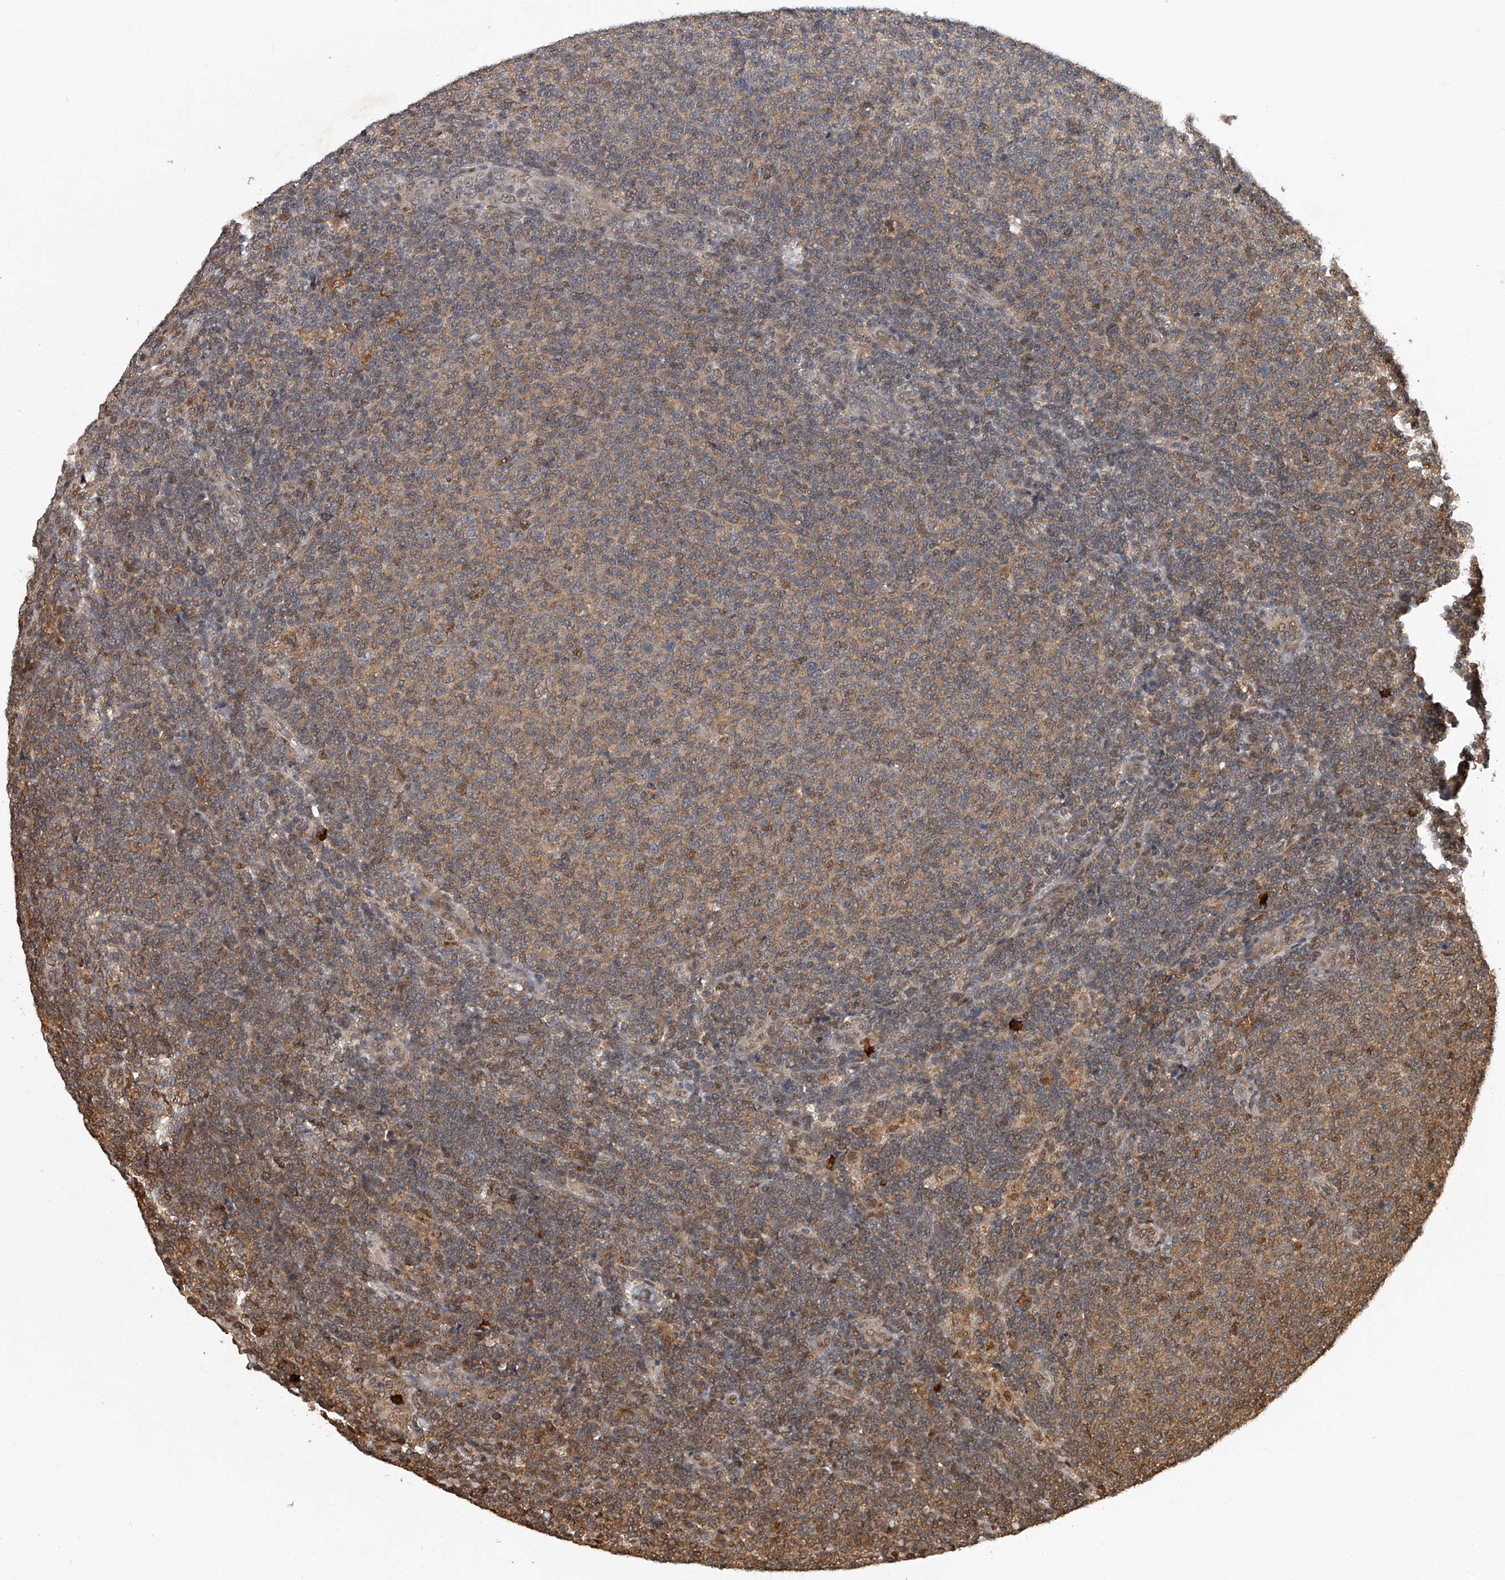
{"staining": {"intensity": "moderate", "quantity": "25%-75%", "location": "cytoplasmic/membranous"}, "tissue": "lymphoma", "cell_type": "Tumor cells", "image_type": "cancer", "snomed": [{"axis": "morphology", "description": "Malignant lymphoma, non-Hodgkin's type, Low grade"}, {"axis": "topography", "description": "Lymph node"}], "caption": "Protein expression analysis of lymphoma demonstrates moderate cytoplasmic/membranous expression in approximately 25%-75% of tumor cells.", "gene": "PLEKHG1", "patient": {"sex": "male", "age": 66}}